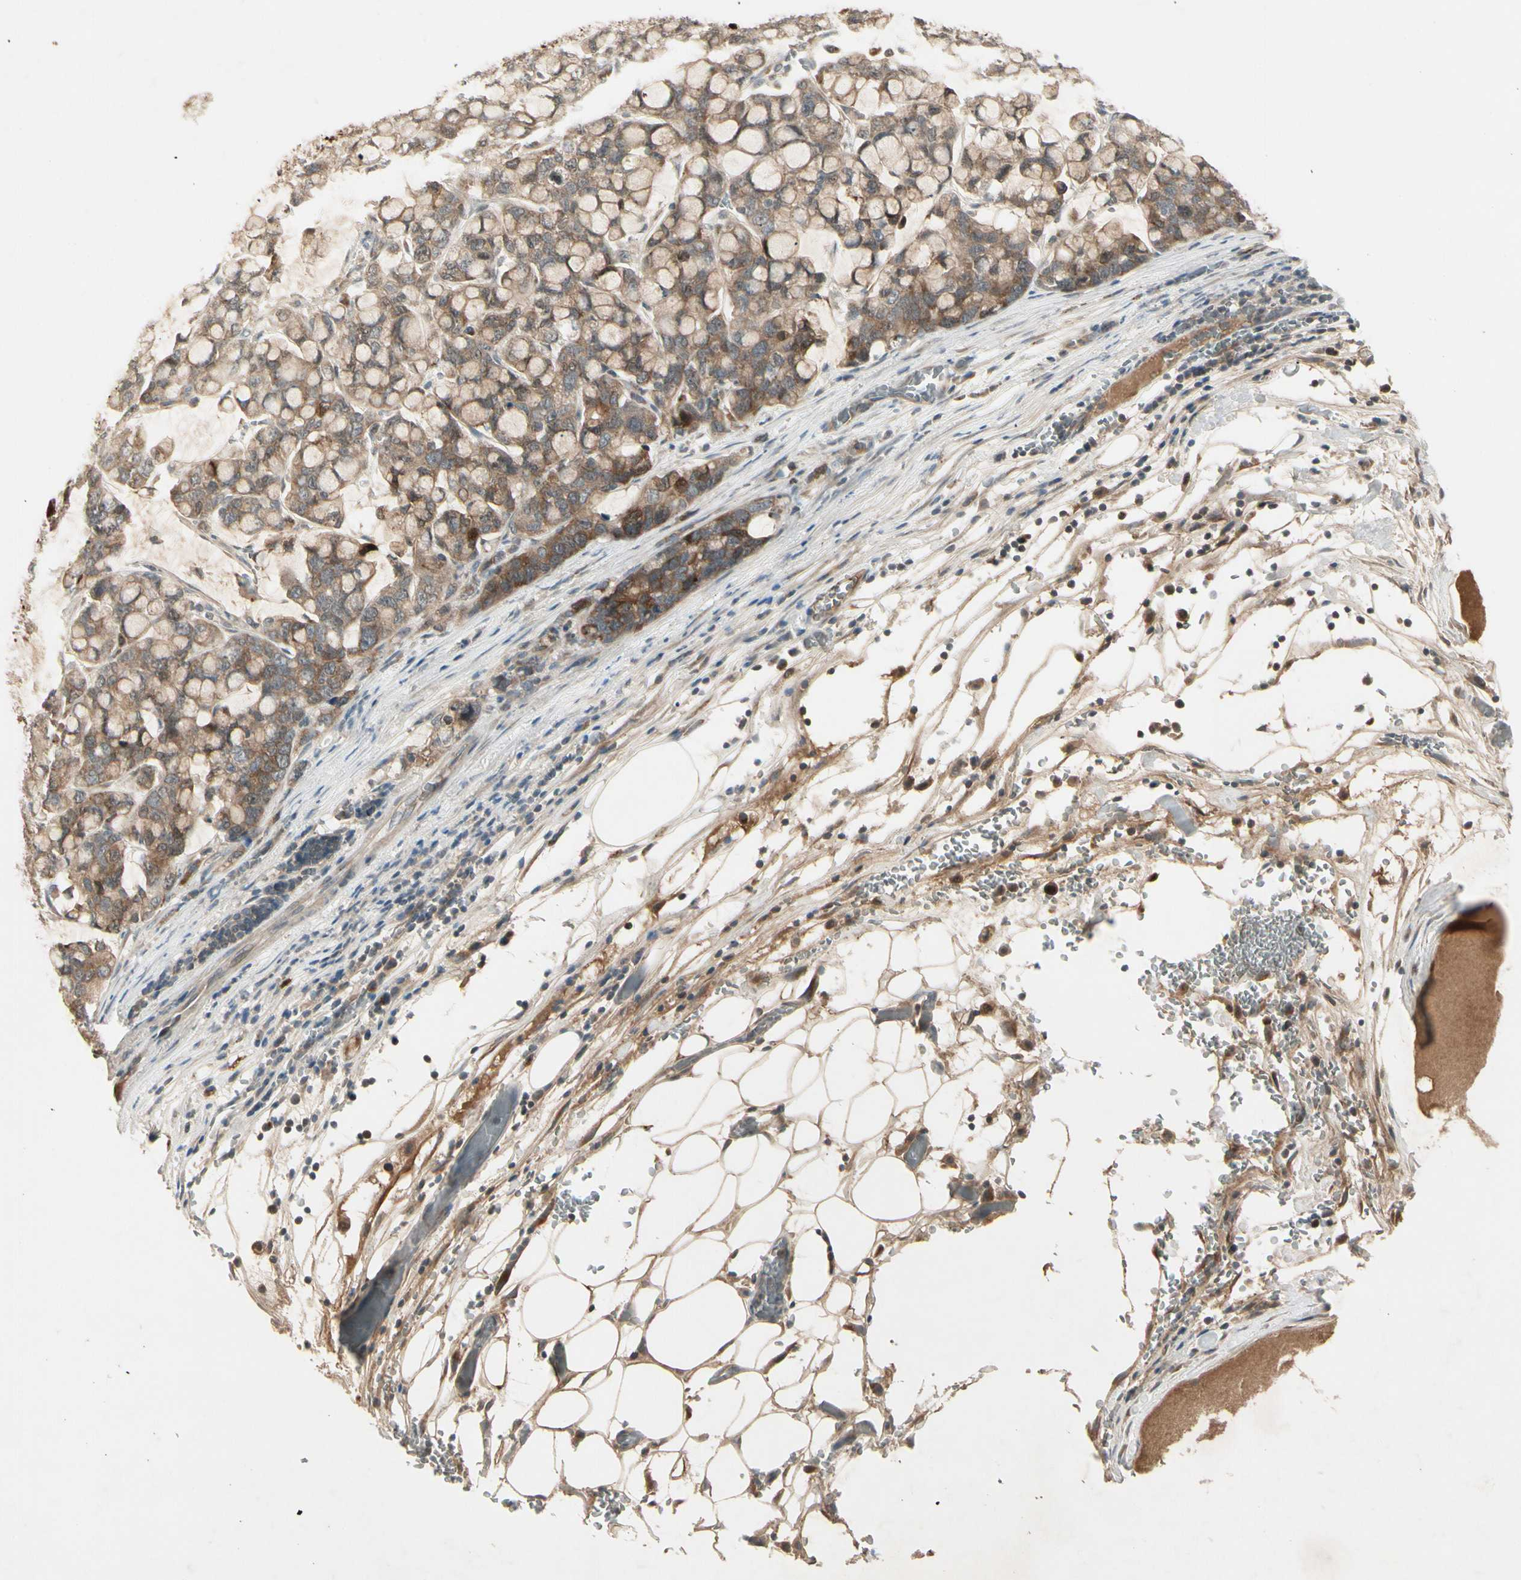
{"staining": {"intensity": "moderate", "quantity": ">75%", "location": "cytoplasmic/membranous"}, "tissue": "stomach cancer", "cell_type": "Tumor cells", "image_type": "cancer", "snomed": [{"axis": "morphology", "description": "Adenocarcinoma, NOS"}, {"axis": "topography", "description": "Stomach, lower"}], "caption": "Brown immunohistochemical staining in stomach adenocarcinoma demonstrates moderate cytoplasmic/membranous staining in approximately >75% of tumor cells.", "gene": "FHDC1", "patient": {"sex": "male", "age": 84}}